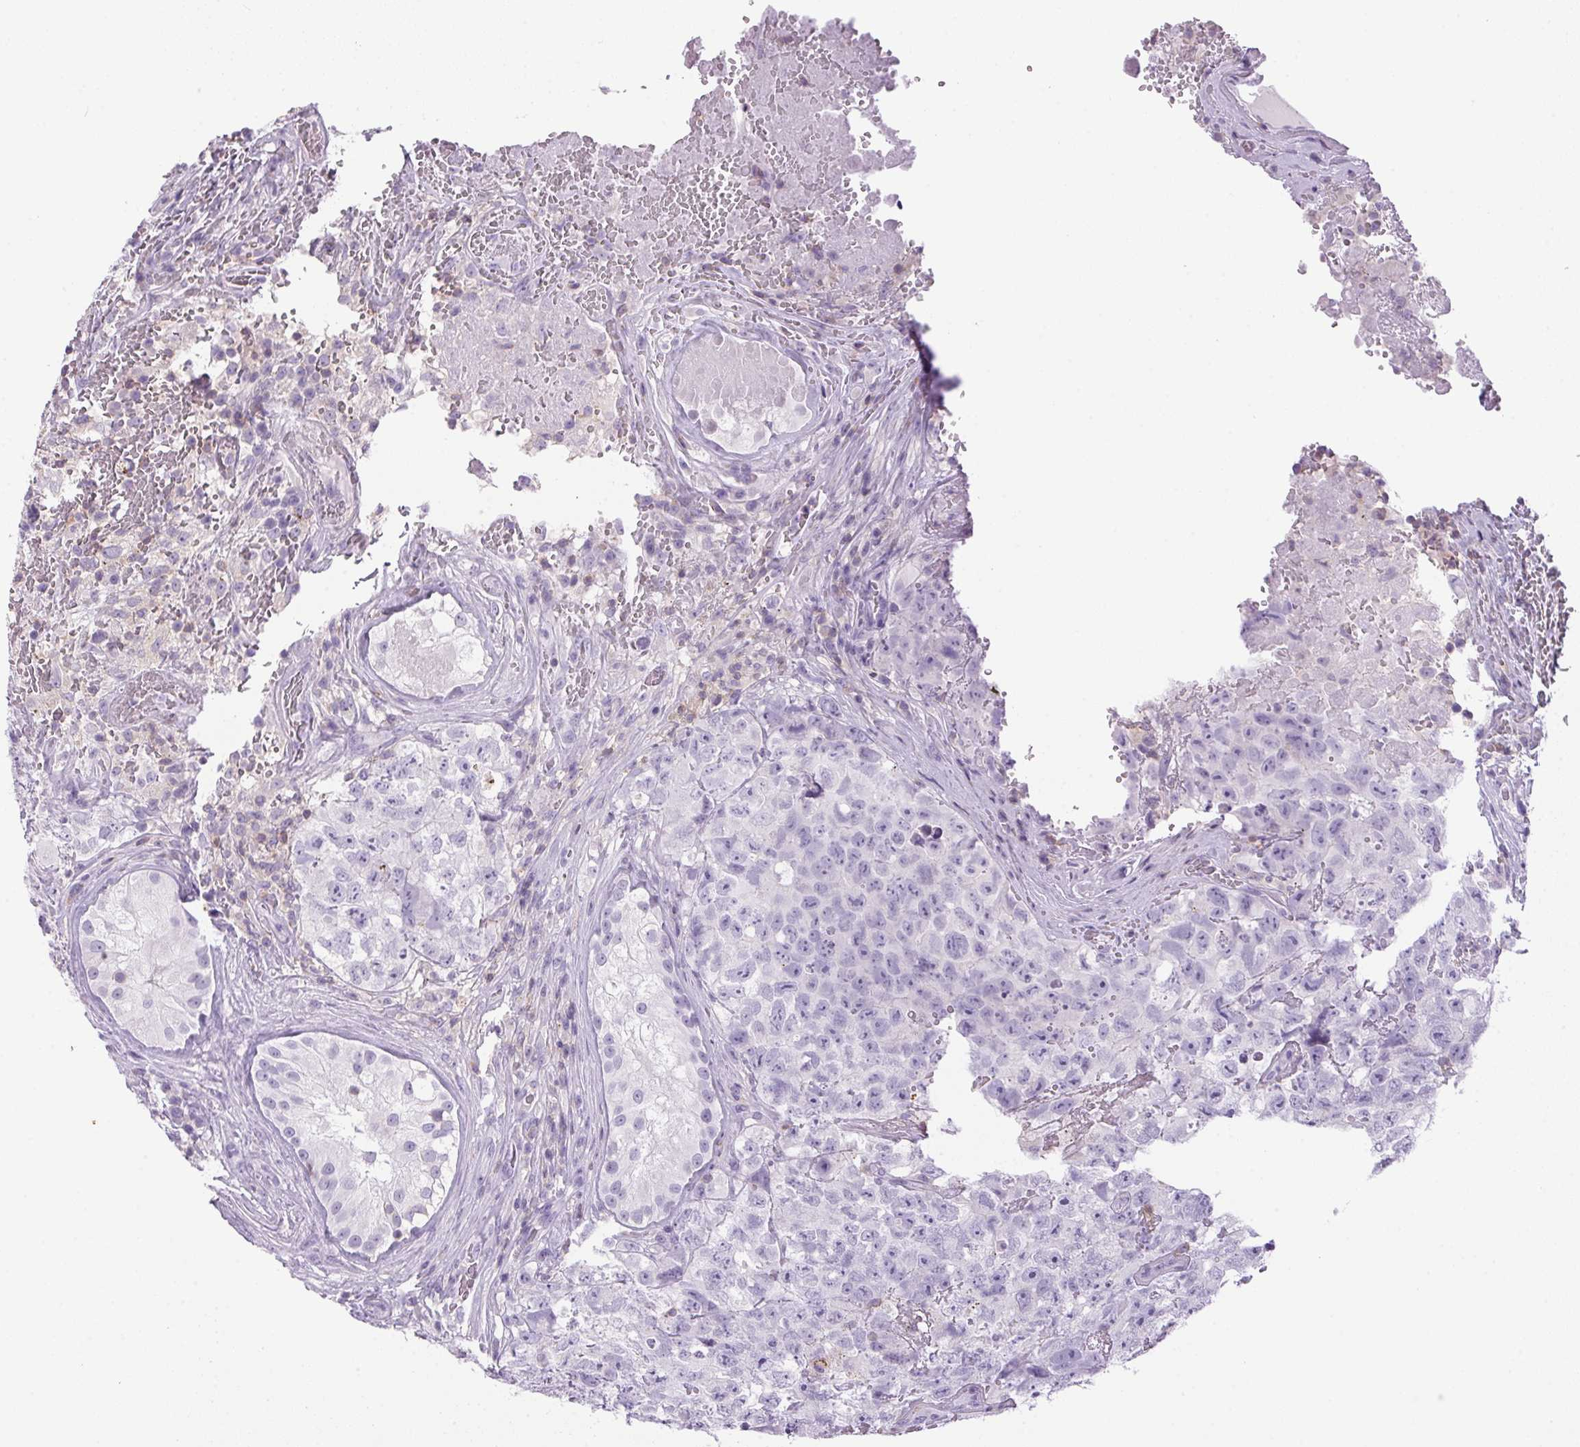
{"staining": {"intensity": "negative", "quantity": "none", "location": "none"}, "tissue": "testis cancer", "cell_type": "Tumor cells", "image_type": "cancer", "snomed": [{"axis": "morphology", "description": "Carcinoma, Embryonal, NOS"}, {"axis": "topography", "description": "Testis"}], "caption": "This is a histopathology image of immunohistochemistry (IHC) staining of testis embryonal carcinoma, which shows no positivity in tumor cells.", "gene": "S100A2", "patient": {"sex": "male", "age": 18}}